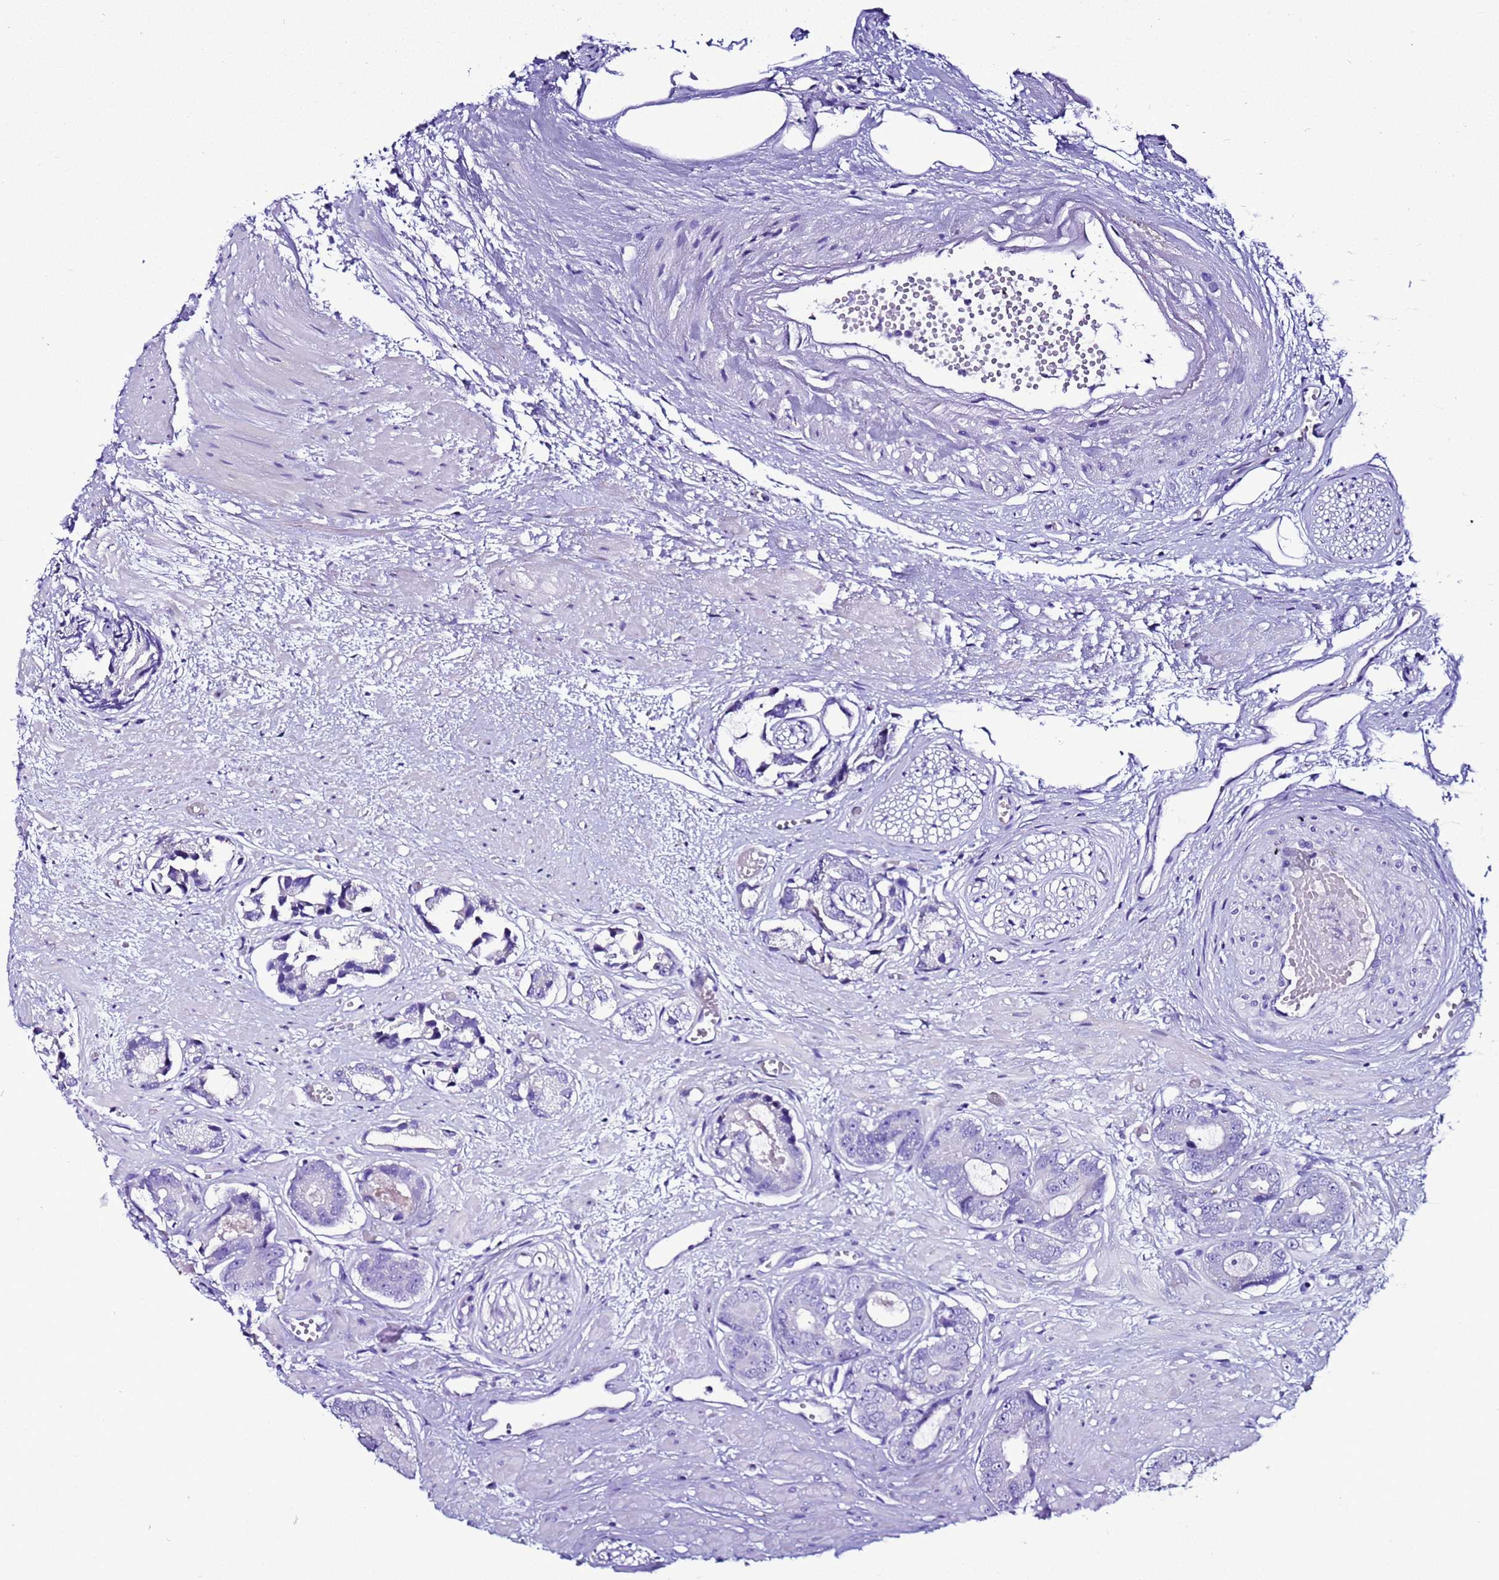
{"staining": {"intensity": "negative", "quantity": "none", "location": "none"}, "tissue": "prostate cancer", "cell_type": "Tumor cells", "image_type": "cancer", "snomed": [{"axis": "morphology", "description": "Adenocarcinoma, Low grade"}, {"axis": "topography", "description": "Prostate"}], "caption": "Tumor cells show no significant protein expression in prostate cancer. Brightfield microscopy of immunohistochemistry (IHC) stained with DAB (brown) and hematoxylin (blue), captured at high magnification.", "gene": "BEST2", "patient": {"sex": "male", "age": 64}}